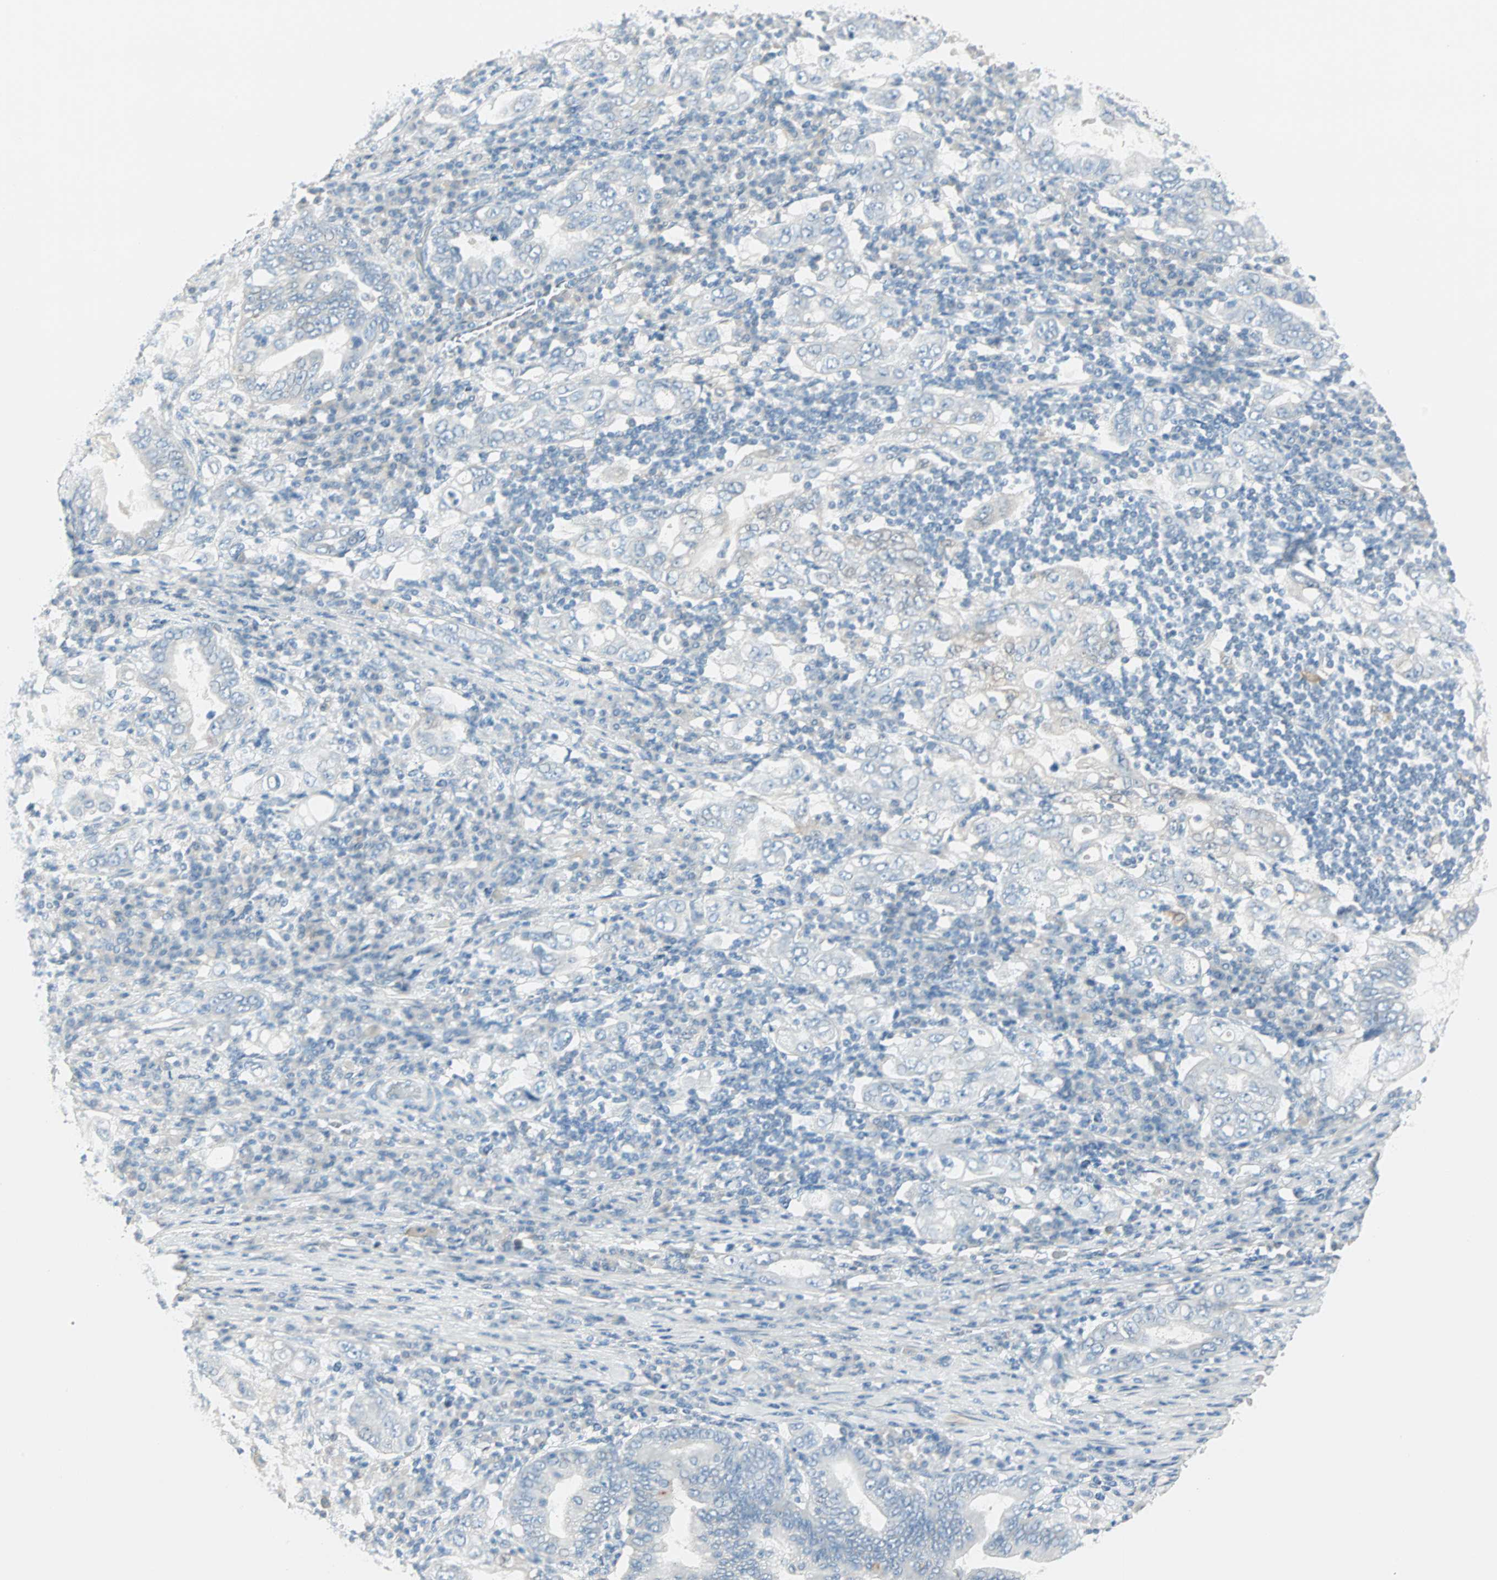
{"staining": {"intensity": "negative", "quantity": "none", "location": "none"}, "tissue": "stomach cancer", "cell_type": "Tumor cells", "image_type": "cancer", "snomed": [{"axis": "morphology", "description": "Normal tissue, NOS"}, {"axis": "morphology", "description": "Adenocarcinoma, NOS"}, {"axis": "topography", "description": "Esophagus"}, {"axis": "topography", "description": "Stomach, upper"}, {"axis": "topography", "description": "Peripheral nerve tissue"}], "caption": "This is an IHC photomicrograph of human stomach adenocarcinoma. There is no staining in tumor cells.", "gene": "SULT1C2", "patient": {"sex": "male", "age": 62}}